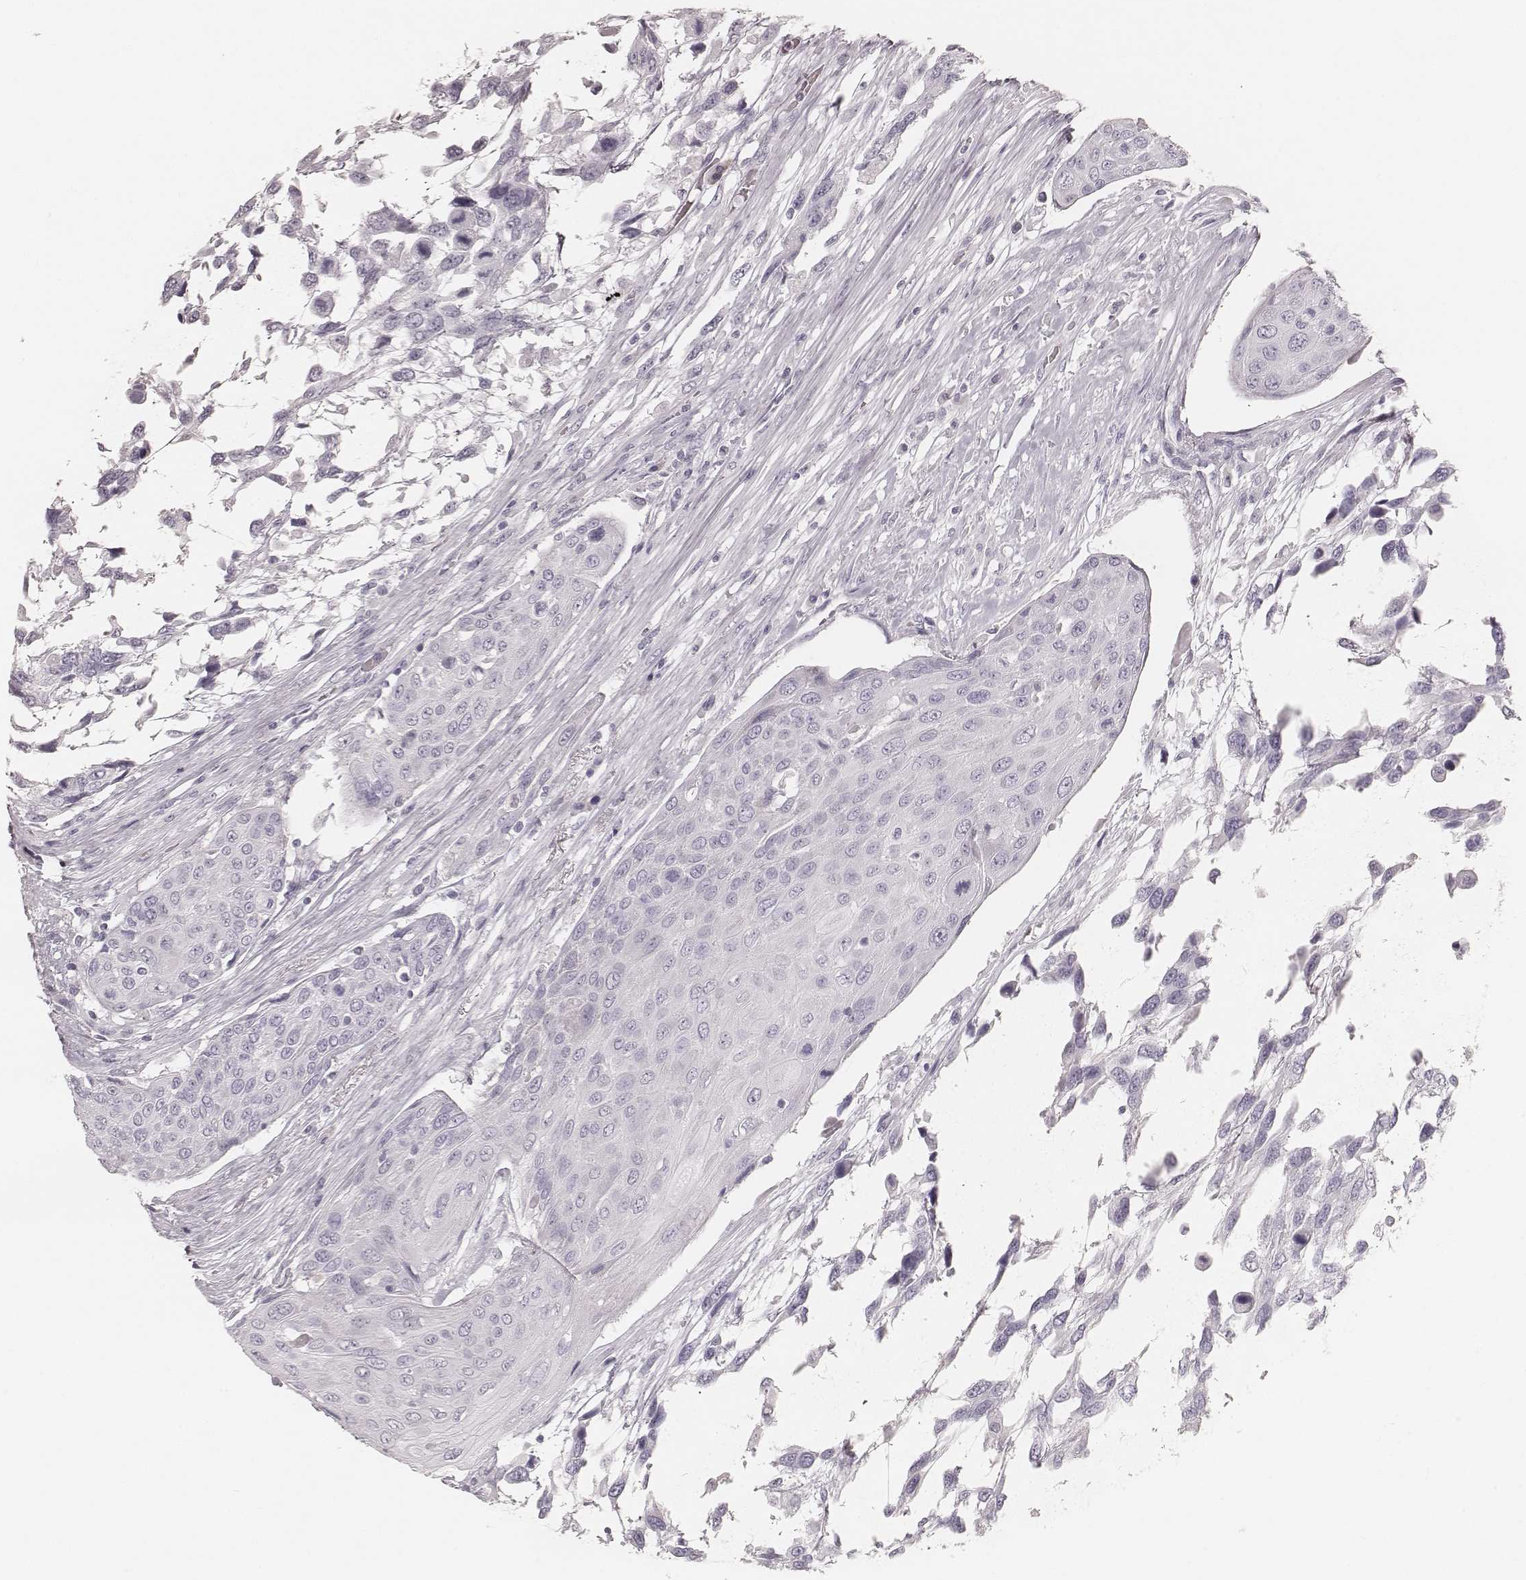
{"staining": {"intensity": "negative", "quantity": "none", "location": "none"}, "tissue": "urothelial cancer", "cell_type": "Tumor cells", "image_type": "cancer", "snomed": [{"axis": "morphology", "description": "Urothelial carcinoma, High grade"}, {"axis": "topography", "description": "Urinary bladder"}], "caption": "An IHC micrograph of urothelial cancer is shown. There is no staining in tumor cells of urothelial cancer.", "gene": "KRT82", "patient": {"sex": "female", "age": 70}}